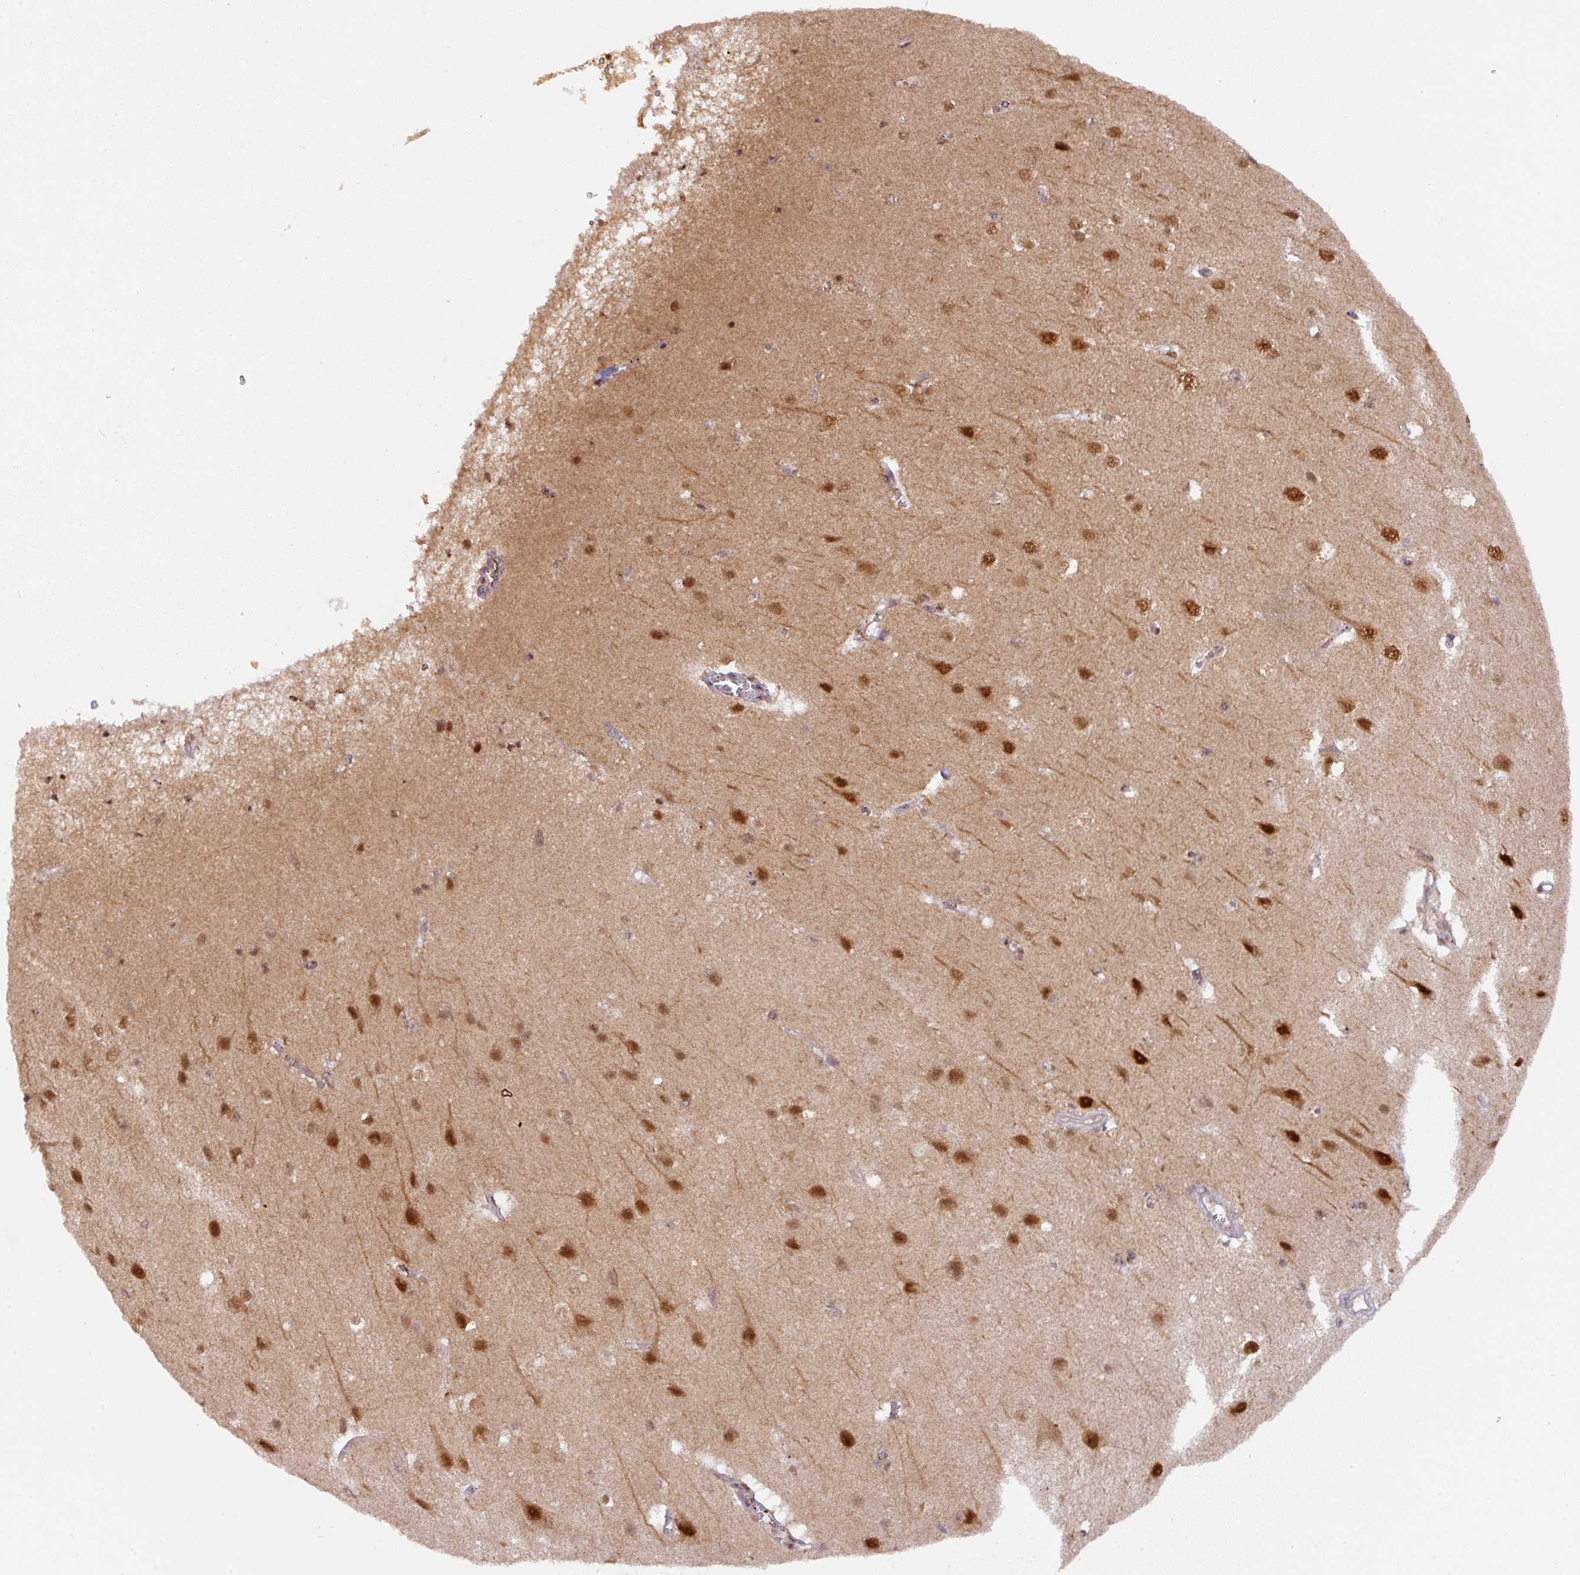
{"staining": {"intensity": "negative", "quantity": "none", "location": "none"}, "tissue": "cerebral cortex", "cell_type": "Endothelial cells", "image_type": "normal", "snomed": [{"axis": "morphology", "description": "Normal tissue, NOS"}, {"axis": "topography", "description": "Cerebral cortex"}], "caption": "A high-resolution photomicrograph shows immunohistochemistry (IHC) staining of unremarkable cerebral cortex, which displays no significant expression in endothelial cells.", "gene": "RANBP9", "patient": {"sex": "male", "age": 37}}